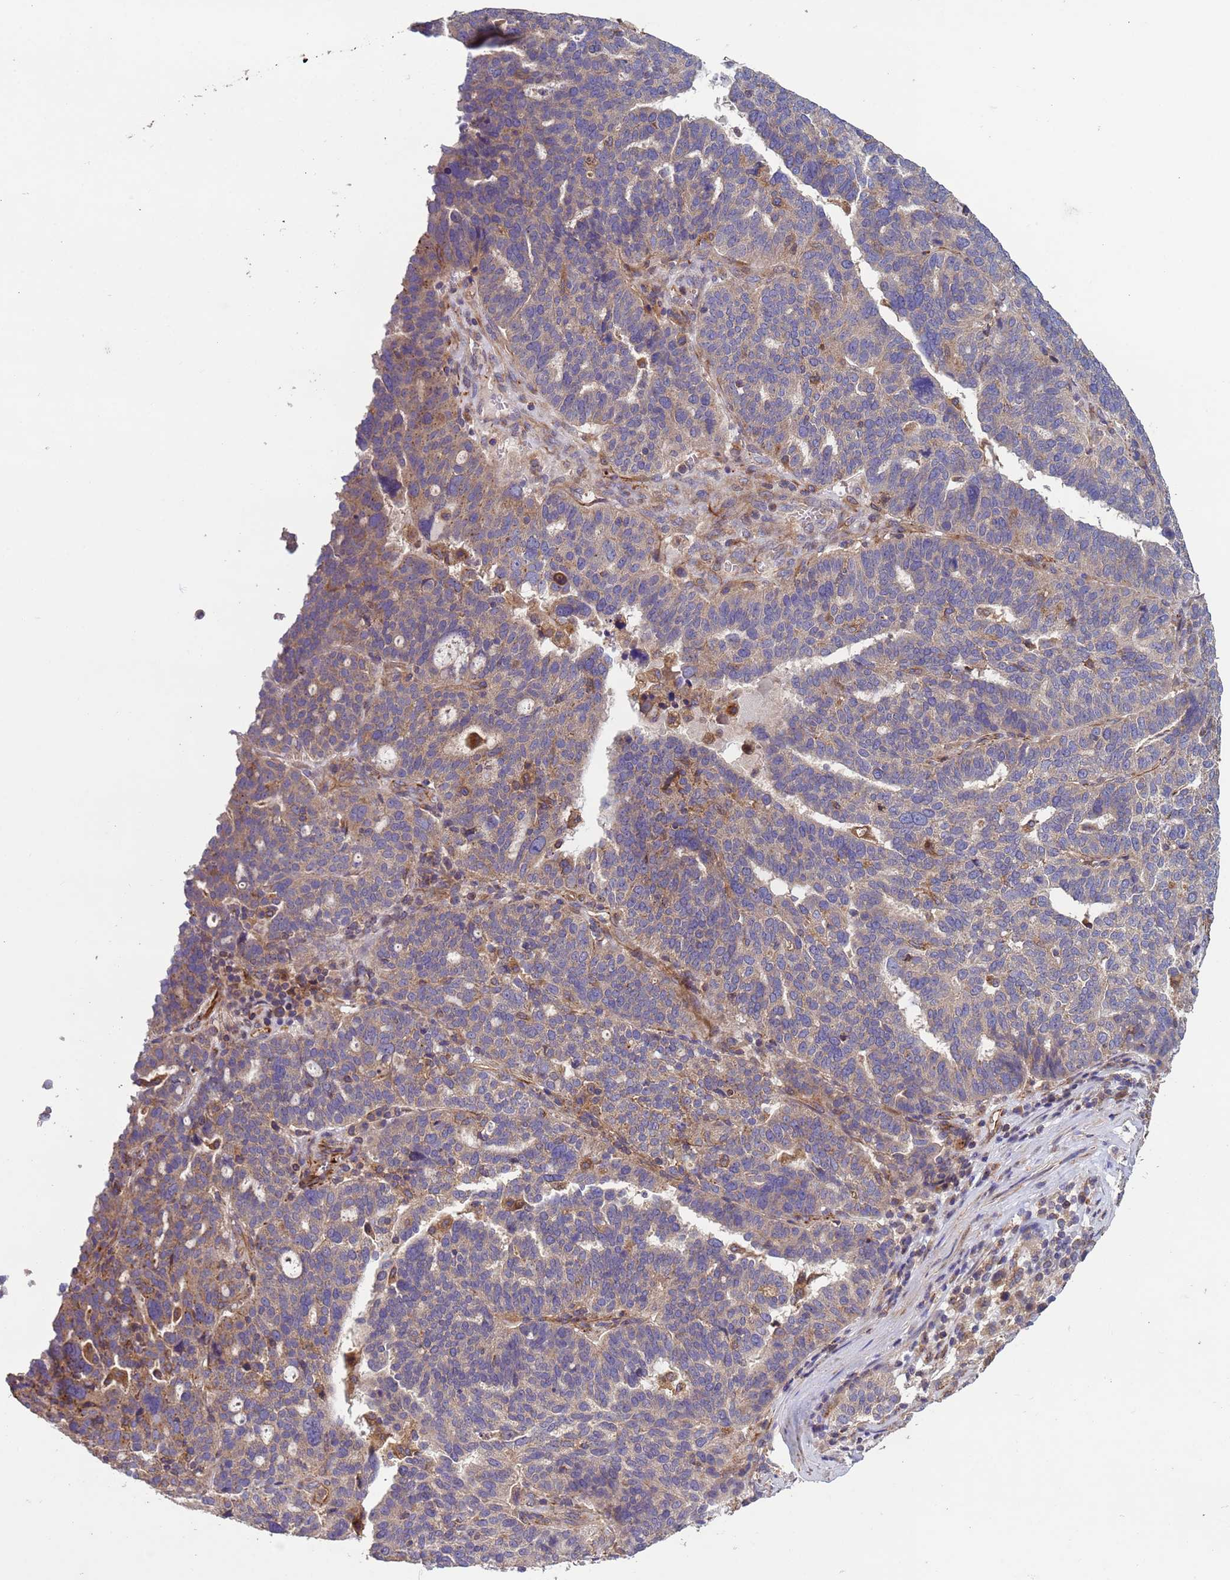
{"staining": {"intensity": "weak", "quantity": "25%-75%", "location": "cytoplasmic/membranous"}, "tissue": "ovarian cancer", "cell_type": "Tumor cells", "image_type": "cancer", "snomed": [{"axis": "morphology", "description": "Cystadenocarcinoma, serous, NOS"}, {"axis": "topography", "description": "Ovary"}], "caption": "Weak cytoplasmic/membranous positivity for a protein is identified in about 25%-75% of tumor cells of ovarian cancer using IHC.", "gene": "RAB10", "patient": {"sex": "female", "age": 59}}